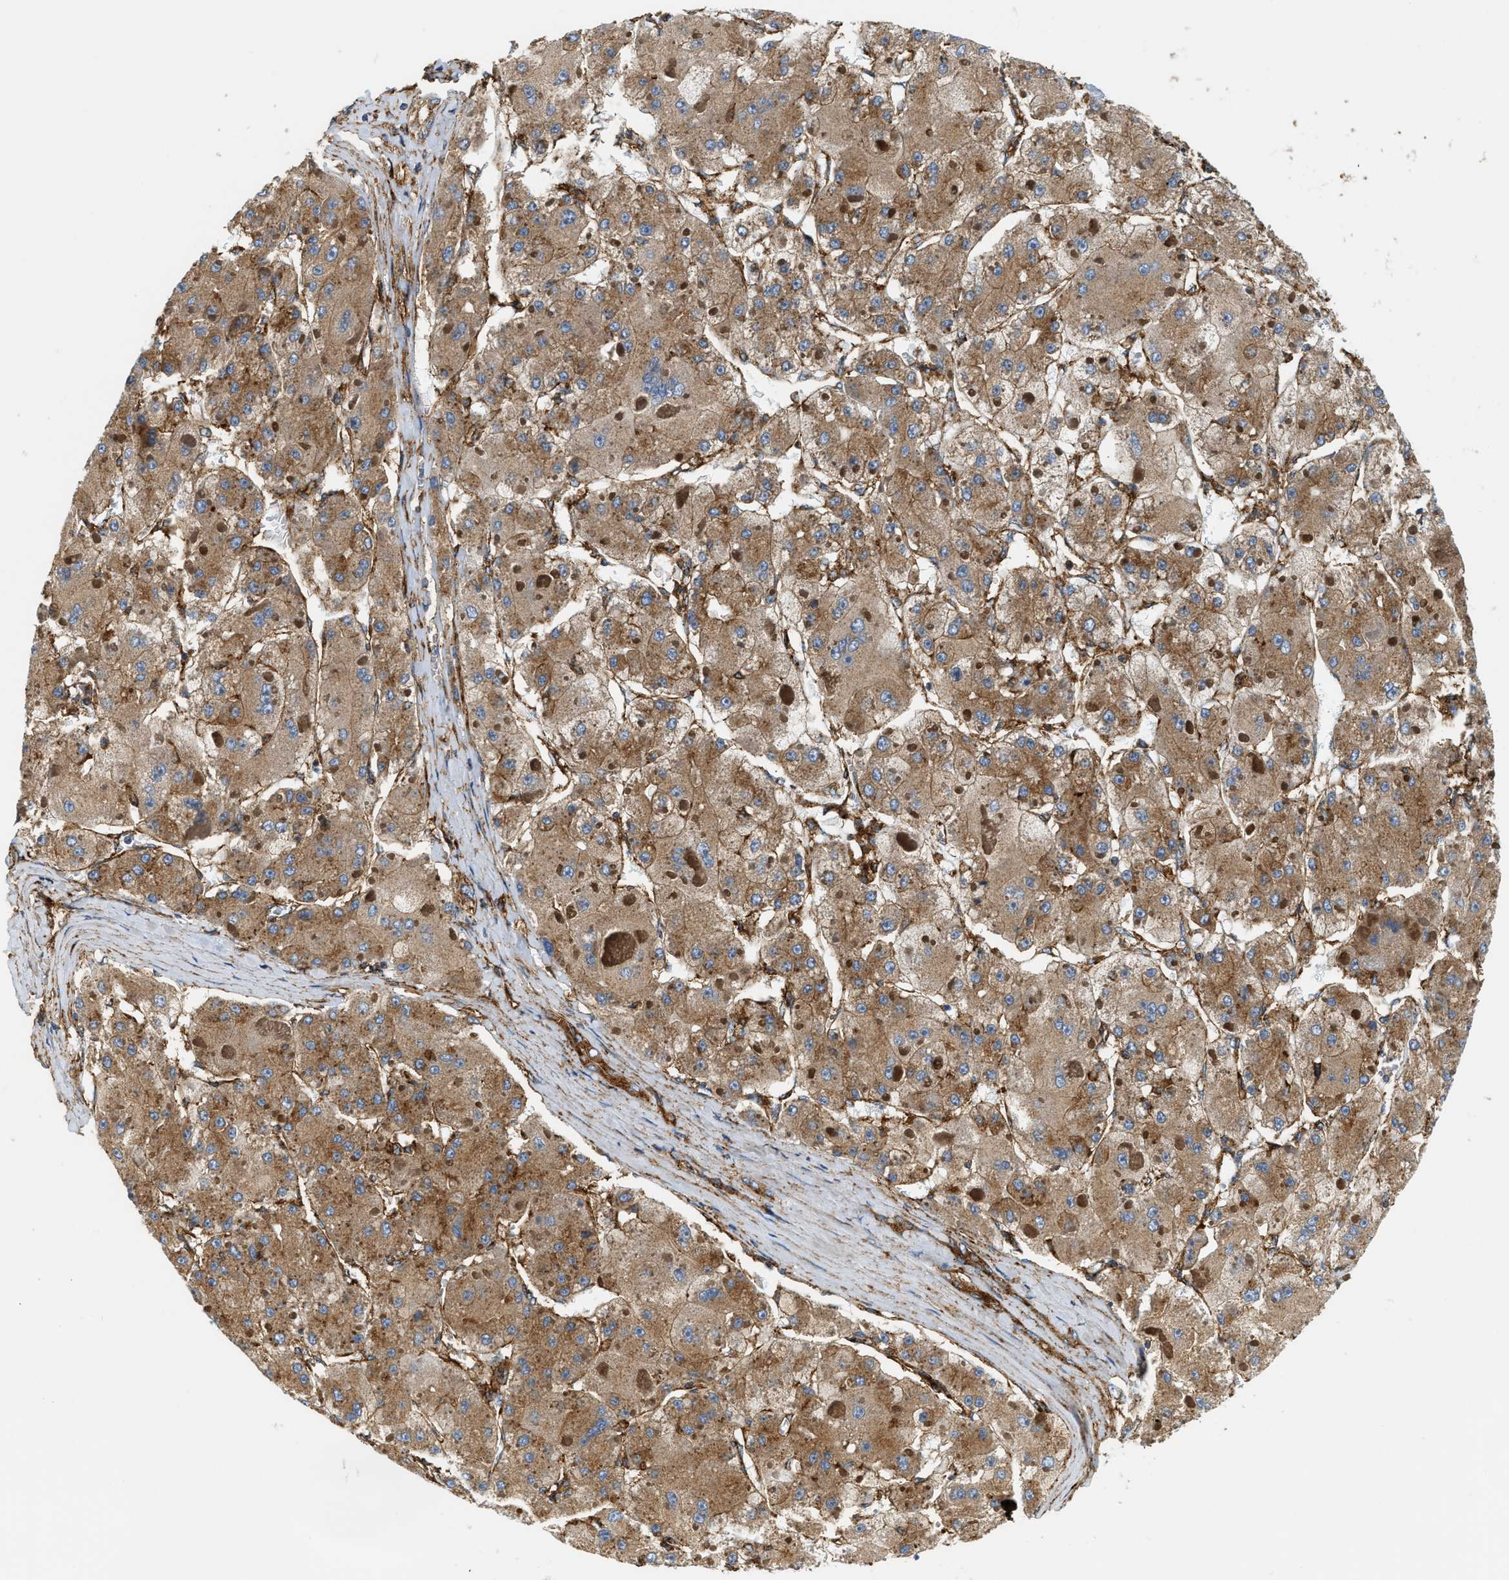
{"staining": {"intensity": "moderate", "quantity": ">75%", "location": "cytoplasmic/membranous"}, "tissue": "liver cancer", "cell_type": "Tumor cells", "image_type": "cancer", "snomed": [{"axis": "morphology", "description": "Carcinoma, Hepatocellular, NOS"}, {"axis": "topography", "description": "Liver"}], "caption": "Immunohistochemical staining of liver hepatocellular carcinoma exhibits medium levels of moderate cytoplasmic/membranous expression in about >75% of tumor cells.", "gene": "HIP1", "patient": {"sex": "female", "age": 73}}